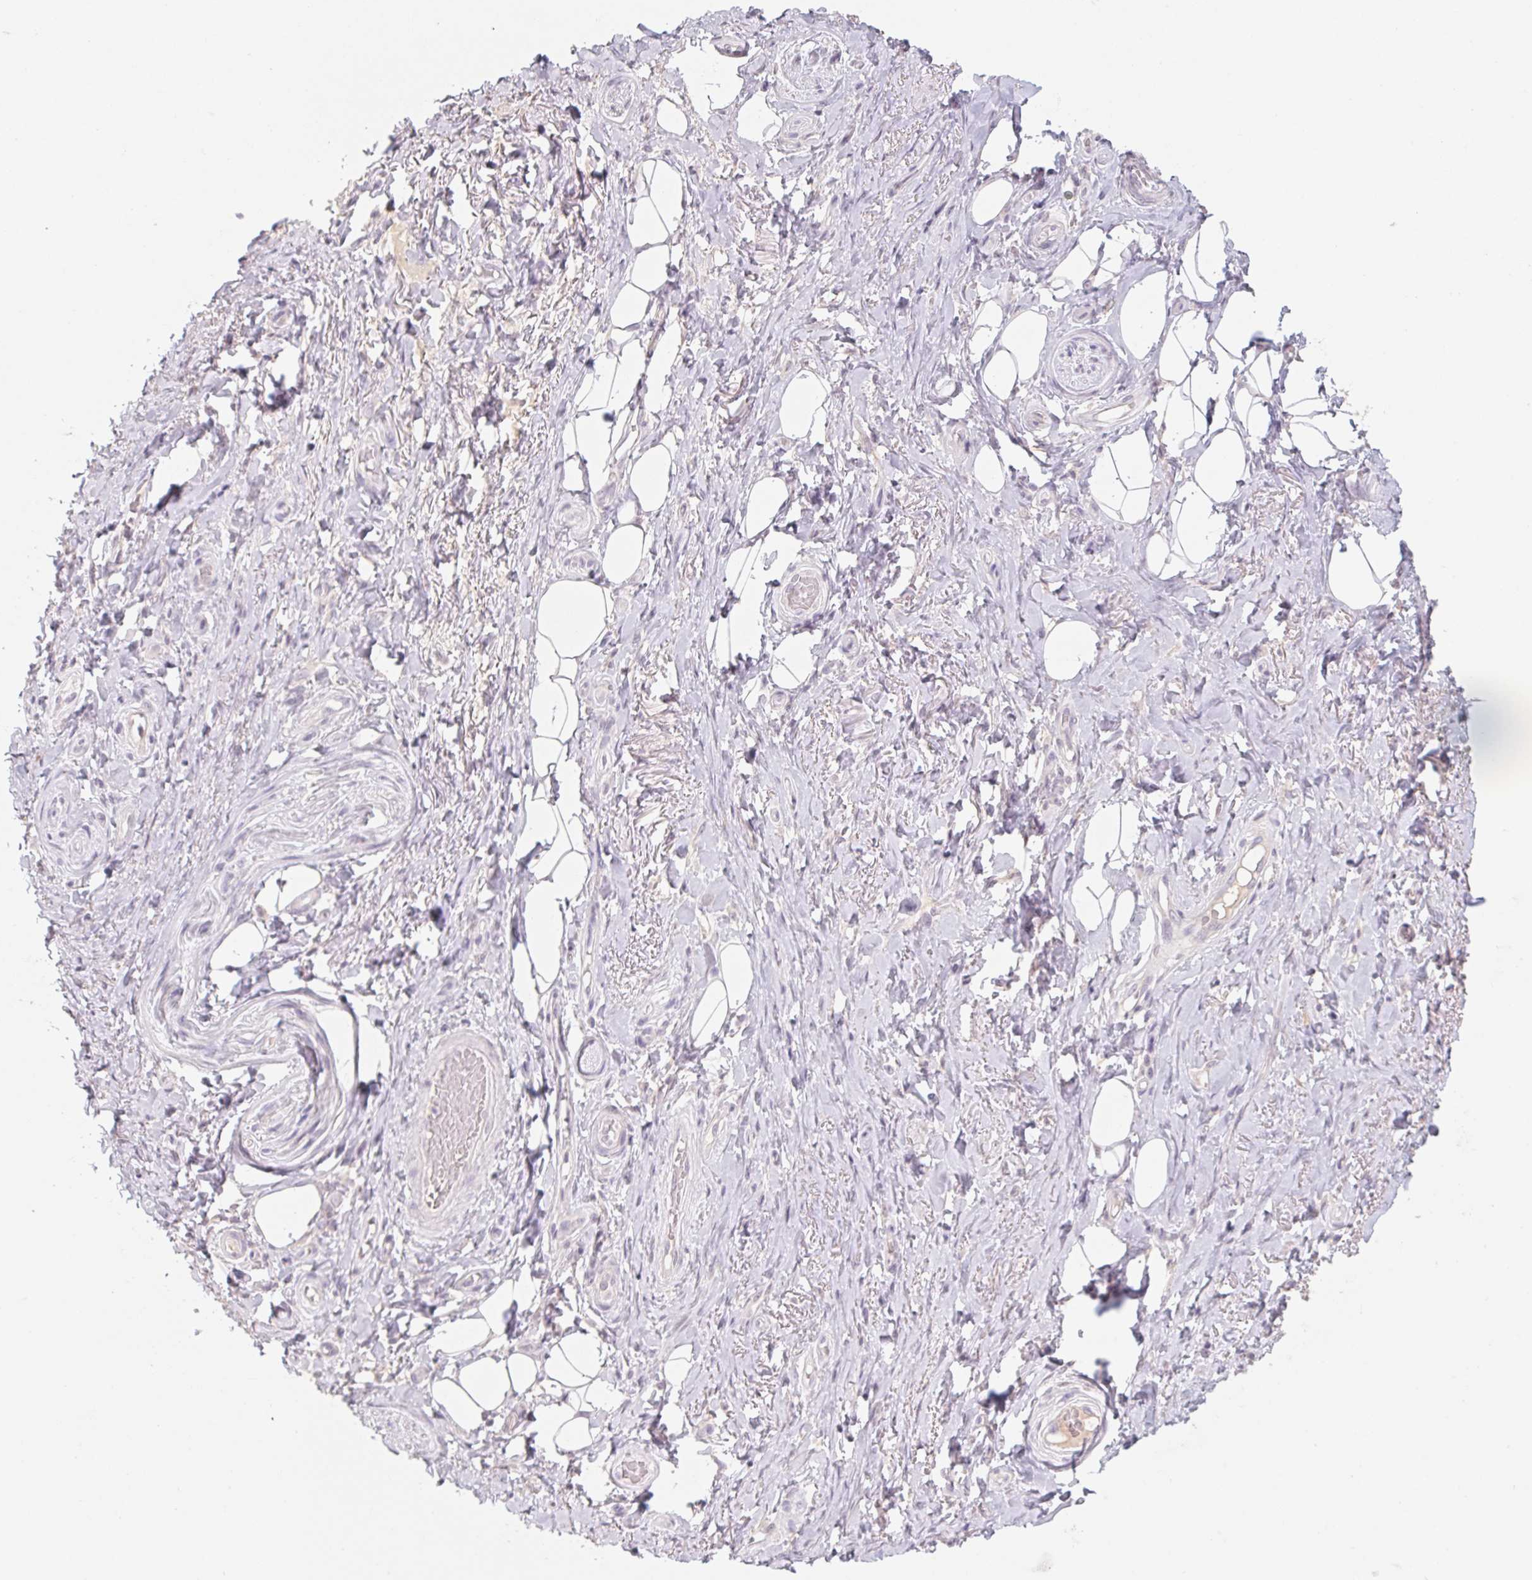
{"staining": {"intensity": "negative", "quantity": "none", "location": "none"}, "tissue": "adipose tissue", "cell_type": "Adipocytes", "image_type": "normal", "snomed": [{"axis": "morphology", "description": "Normal tissue, NOS"}, {"axis": "topography", "description": "Anal"}, {"axis": "topography", "description": "Peripheral nerve tissue"}], "caption": "IHC of benign adipose tissue exhibits no positivity in adipocytes.", "gene": "PNMA8B", "patient": {"sex": "male", "age": 53}}